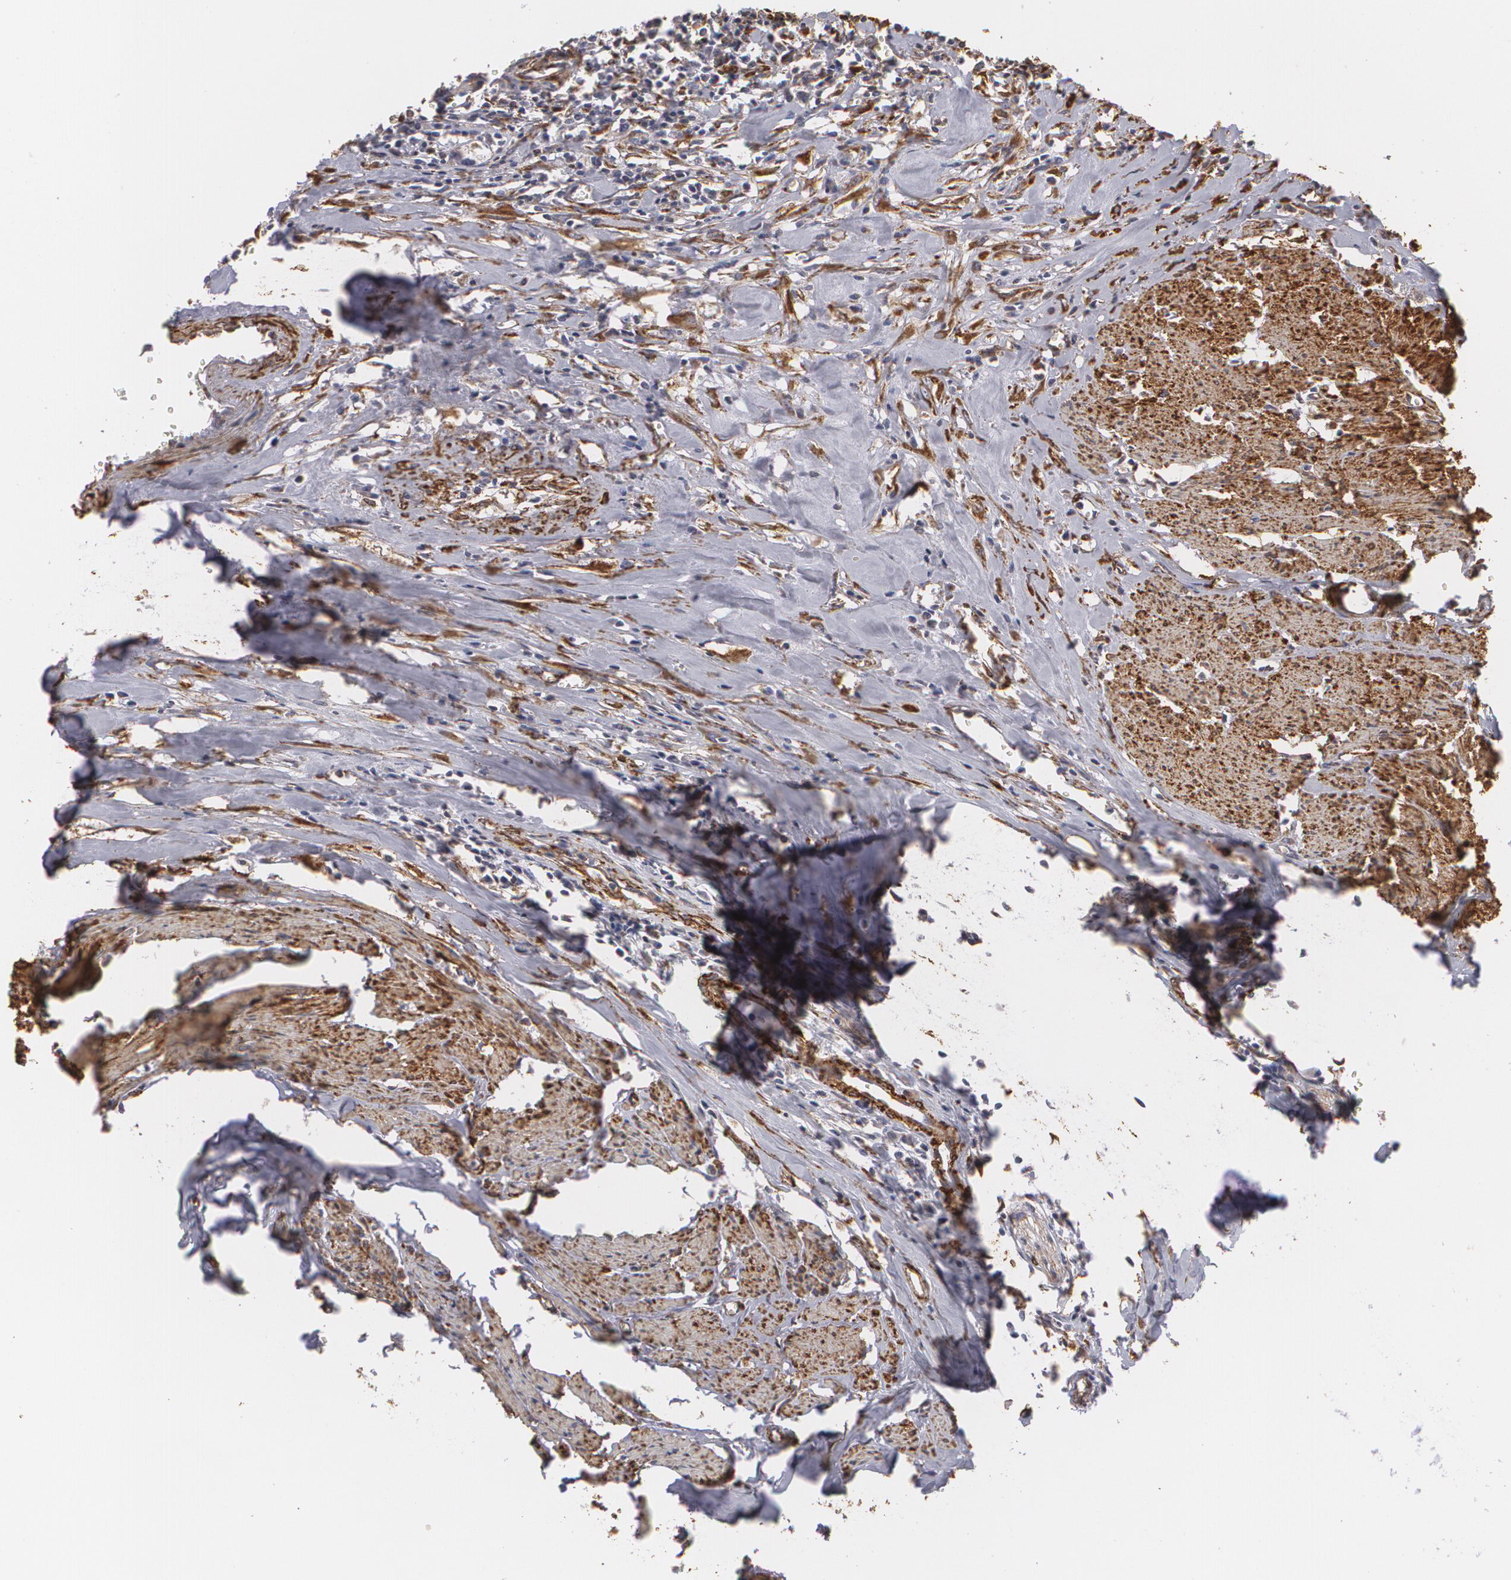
{"staining": {"intensity": "weak", "quantity": "25%-75%", "location": "cytoplasmic/membranous"}, "tissue": "urothelial cancer", "cell_type": "Tumor cells", "image_type": "cancer", "snomed": [{"axis": "morphology", "description": "Urothelial carcinoma, High grade"}, {"axis": "topography", "description": "Urinary bladder"}], "caption": "Urothelial cancer was stained to show a protein in brown. There is low levels of weak cytoplasmic/membranous positivity in about 25%-75% of tumor cells.", "gene": "CYB5R3", "patient": {"sex": "male", "age": 54}}